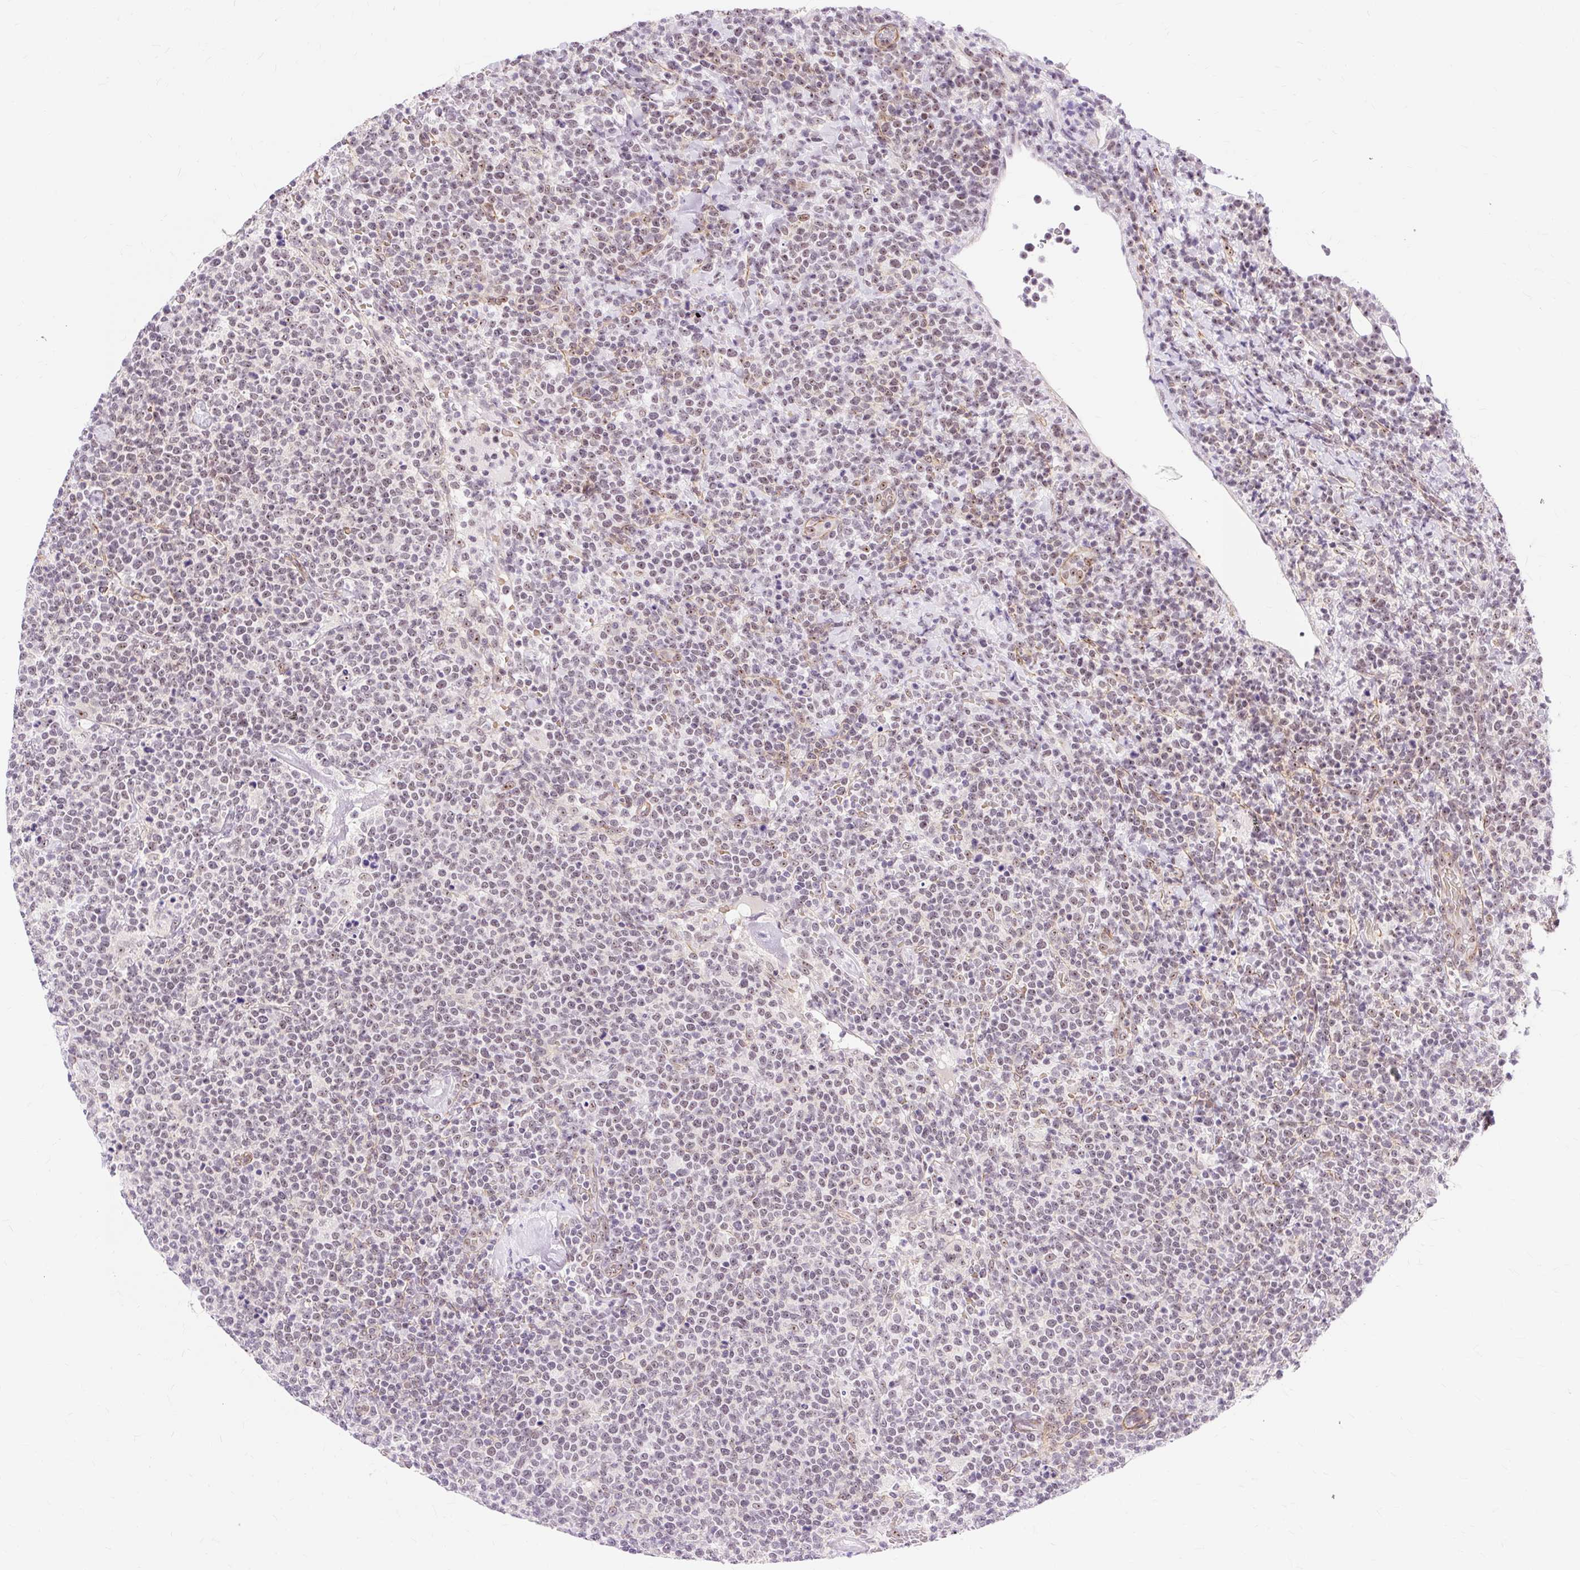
{"staining": {"intensity": "weak", "quantity": "25%-75%", "location": "nuclear"}, "tissue": "lymphoma", "cell_type": "Tumor cells", "image_type": "cancer", "snomed": [{"axis": "morphology", "description": "Malignant lymphoma, non-Hodgkin's type, High grade"}, {"axis": "topography", "description": "Lymph node"}], "caption": "Human high-grade malignant lymphoma, non-Hodgkin's type stained with a brown dye exhibits weak nuclear positive positivity in about 25%-75% of tumor cells.", "gene": "OBP2A", "patient": {"sex": "male", "age": 61}}